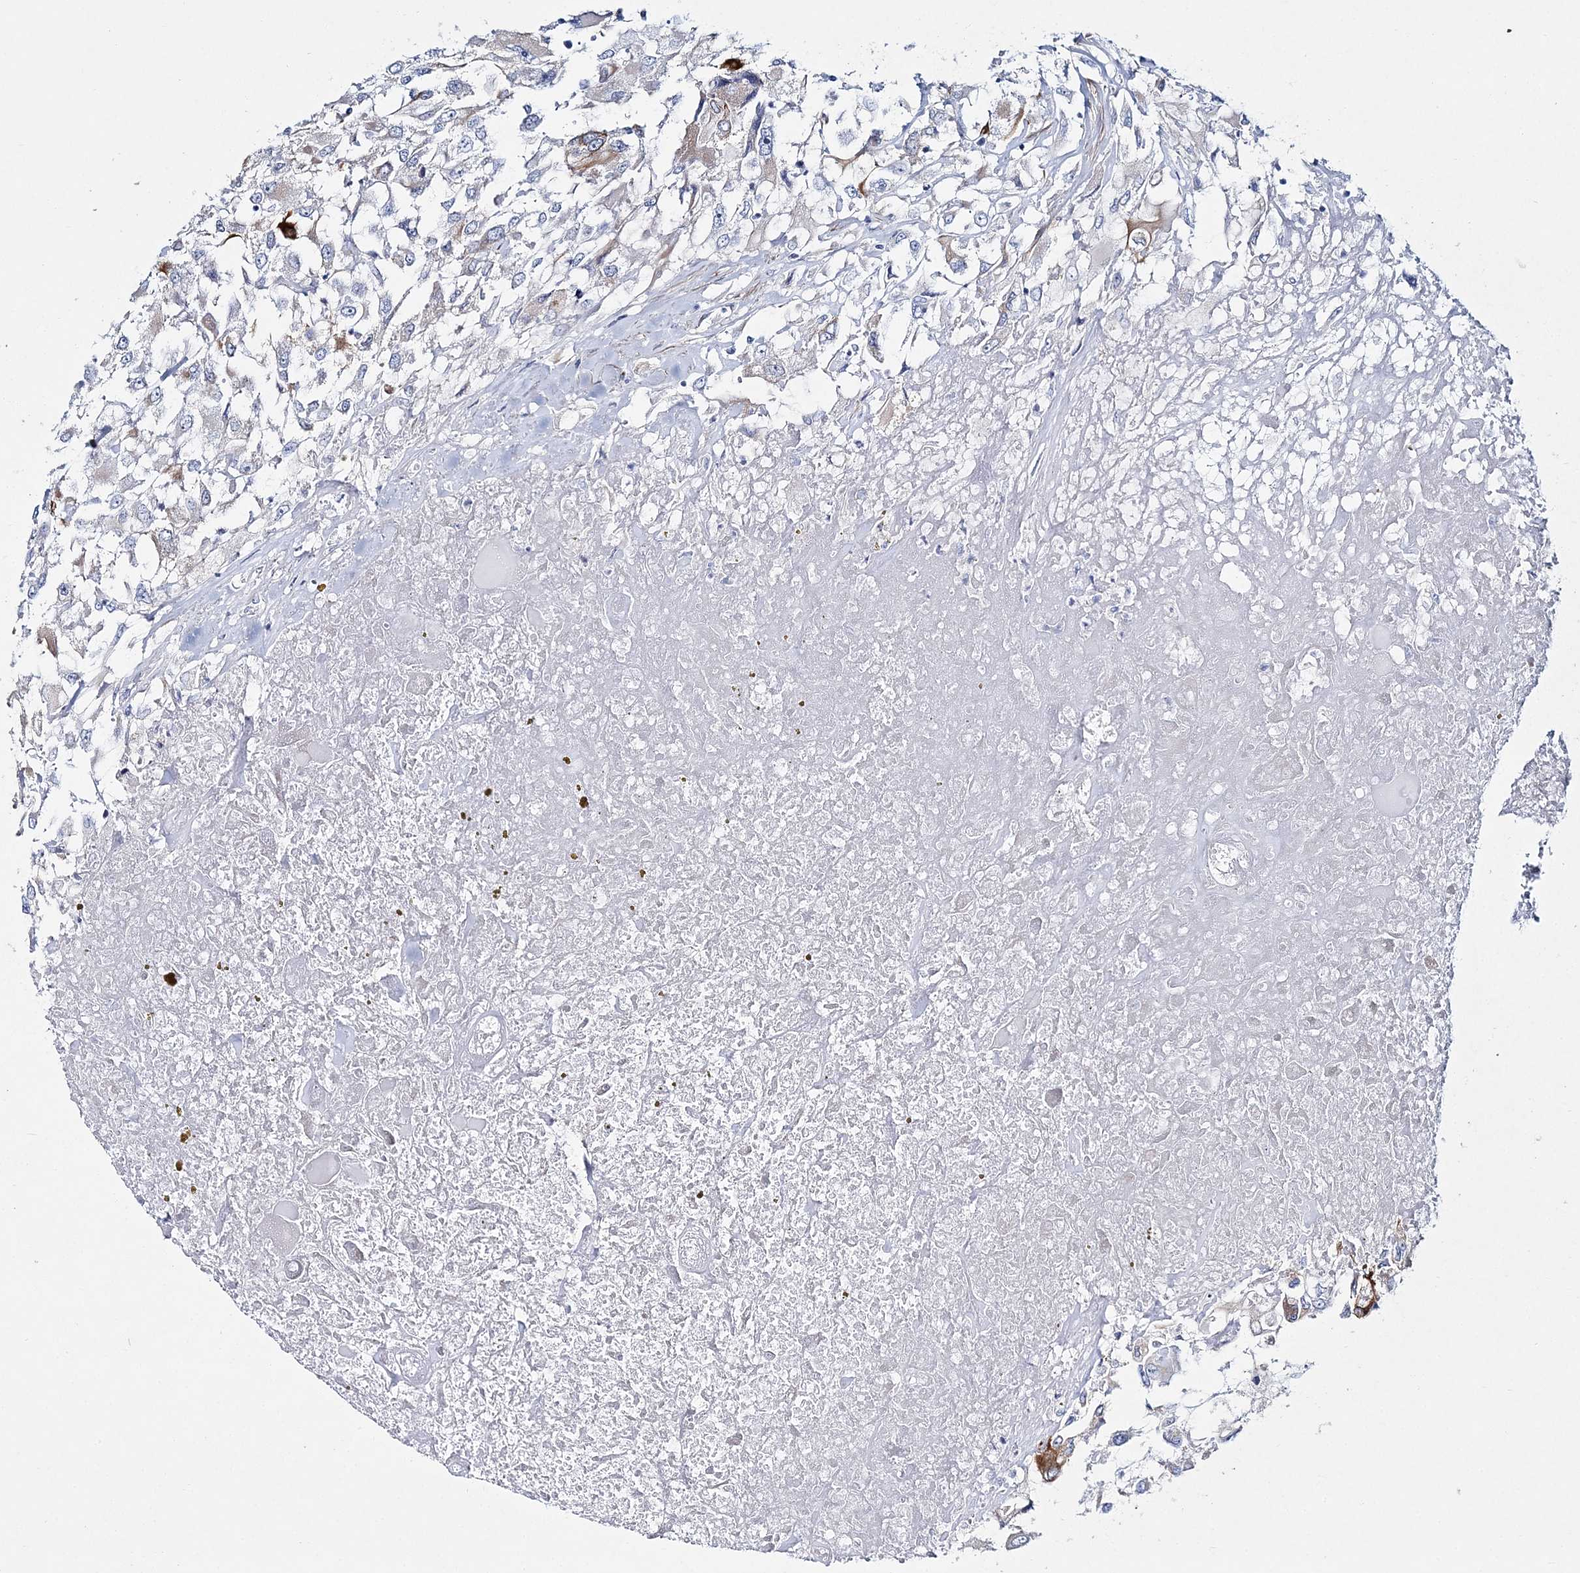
{"staining": {"intensity": "moderate", "quantity": "<25%", "location": "cytoplasmic/membranous"}, "tissue": "renal cancer", "cell_type": "Tumor cells", "image_type": "cancer", "snomed": [{"axis": "morphology", "description": "Adenocarcinoma, NOS"}, {"axis": "topography", "description": "Kidney"}], "caption": "Moderate cytoplasmic/membranous expression for a protein is identified in approximately <25% of tumor cells of renal adenocarcinoma using immunohistochemistry.", "gene": "ADGRL1", "patient": {"sex": "female", "age": 52}}